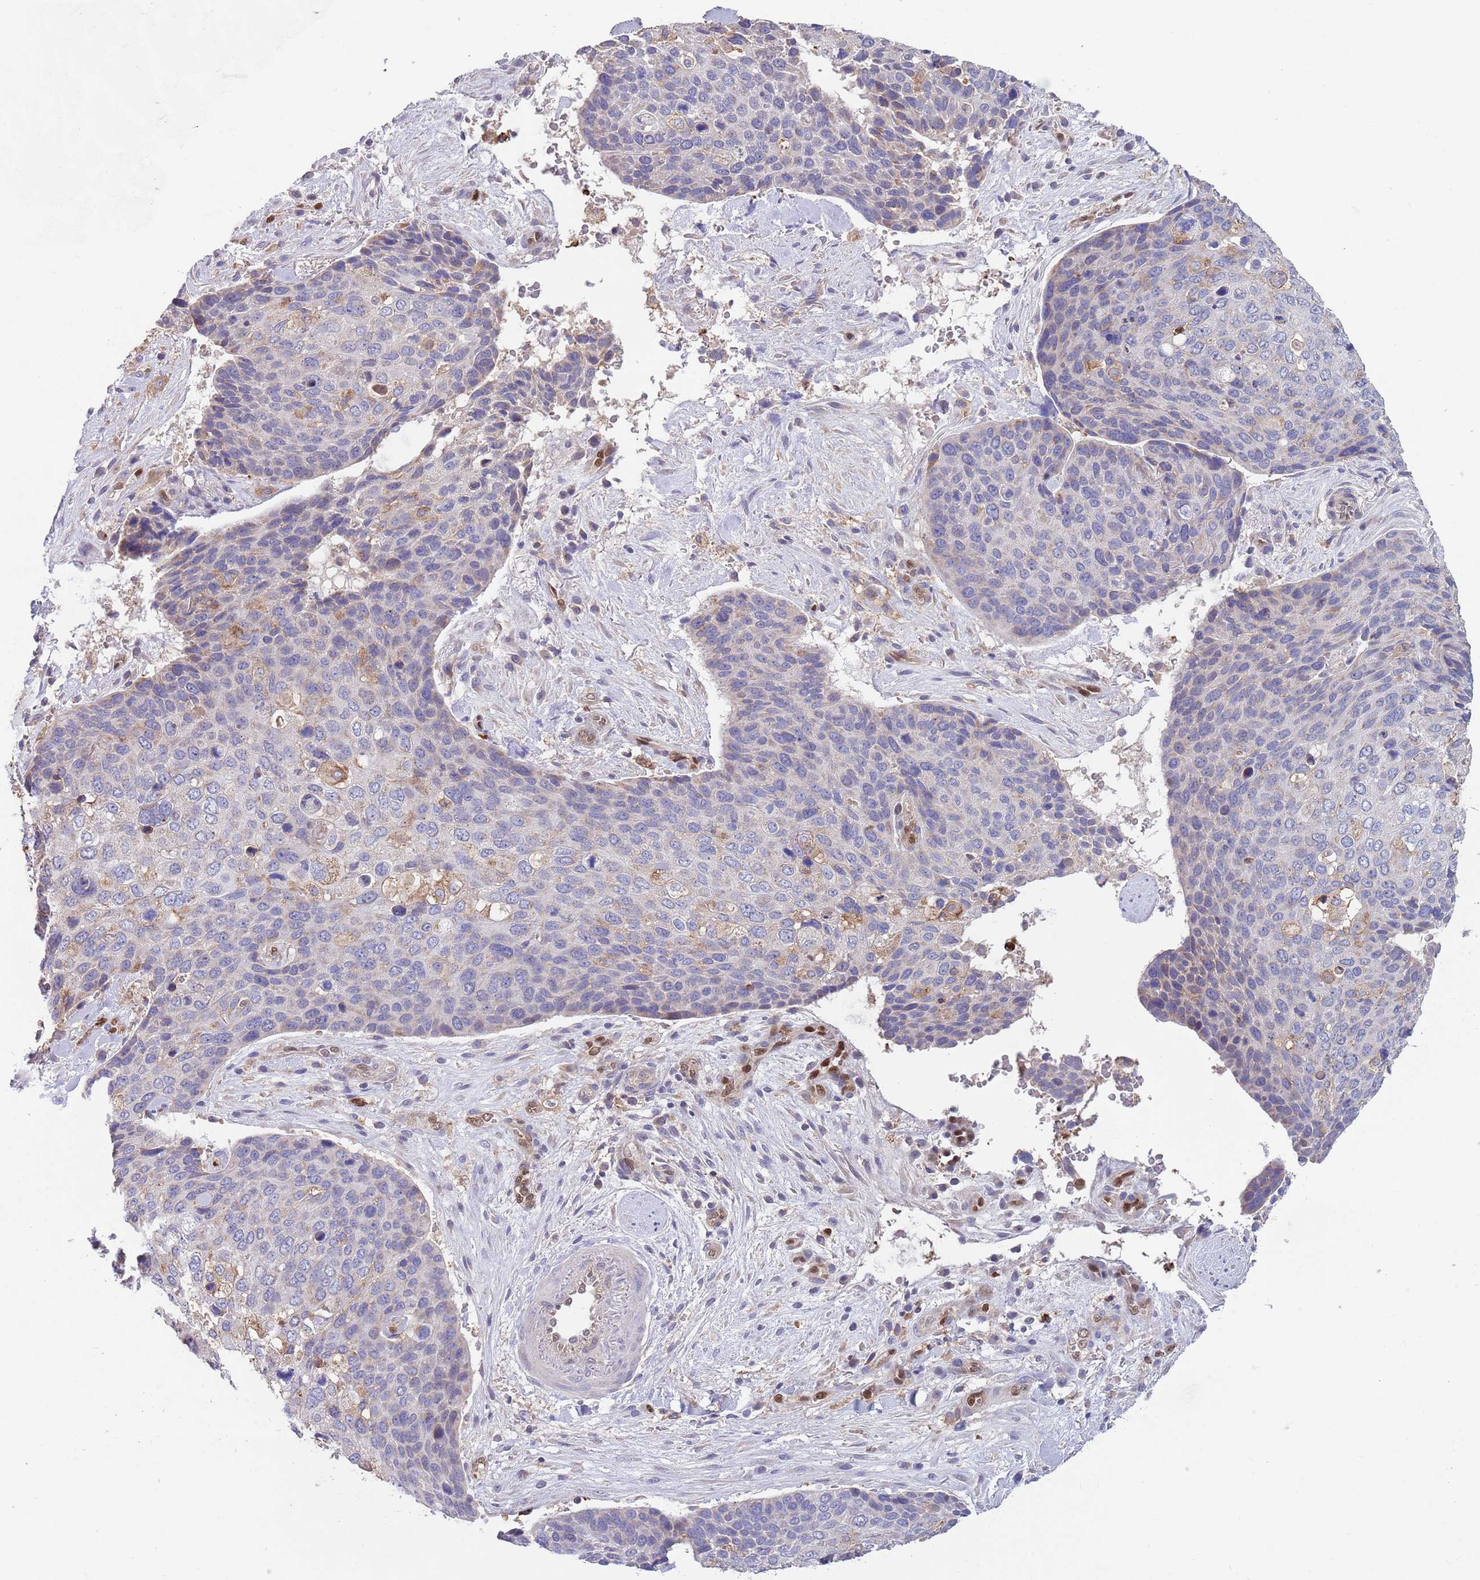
{"staining": {"intensity": "moderate", "quantity": "<25%", "location": "cytoplasmic/membranous"}, "tissue": "skin cancer", "cell_type": "Tumor cells", "image_type": "cancer", "snomed": [{"axis": "morphology", "description": "Basal cell carcinoma"}, {"axis": "topography", "description": "Skin"}], "caption": "DAB immunohistochemical staining of basal cell carcinoma (skin) exhibits moderate cytoplasmic/membranous protein staining in about <25% of tumor cells.", "gene": "DDT", "patient": {"sex": "female", "age": 74}}